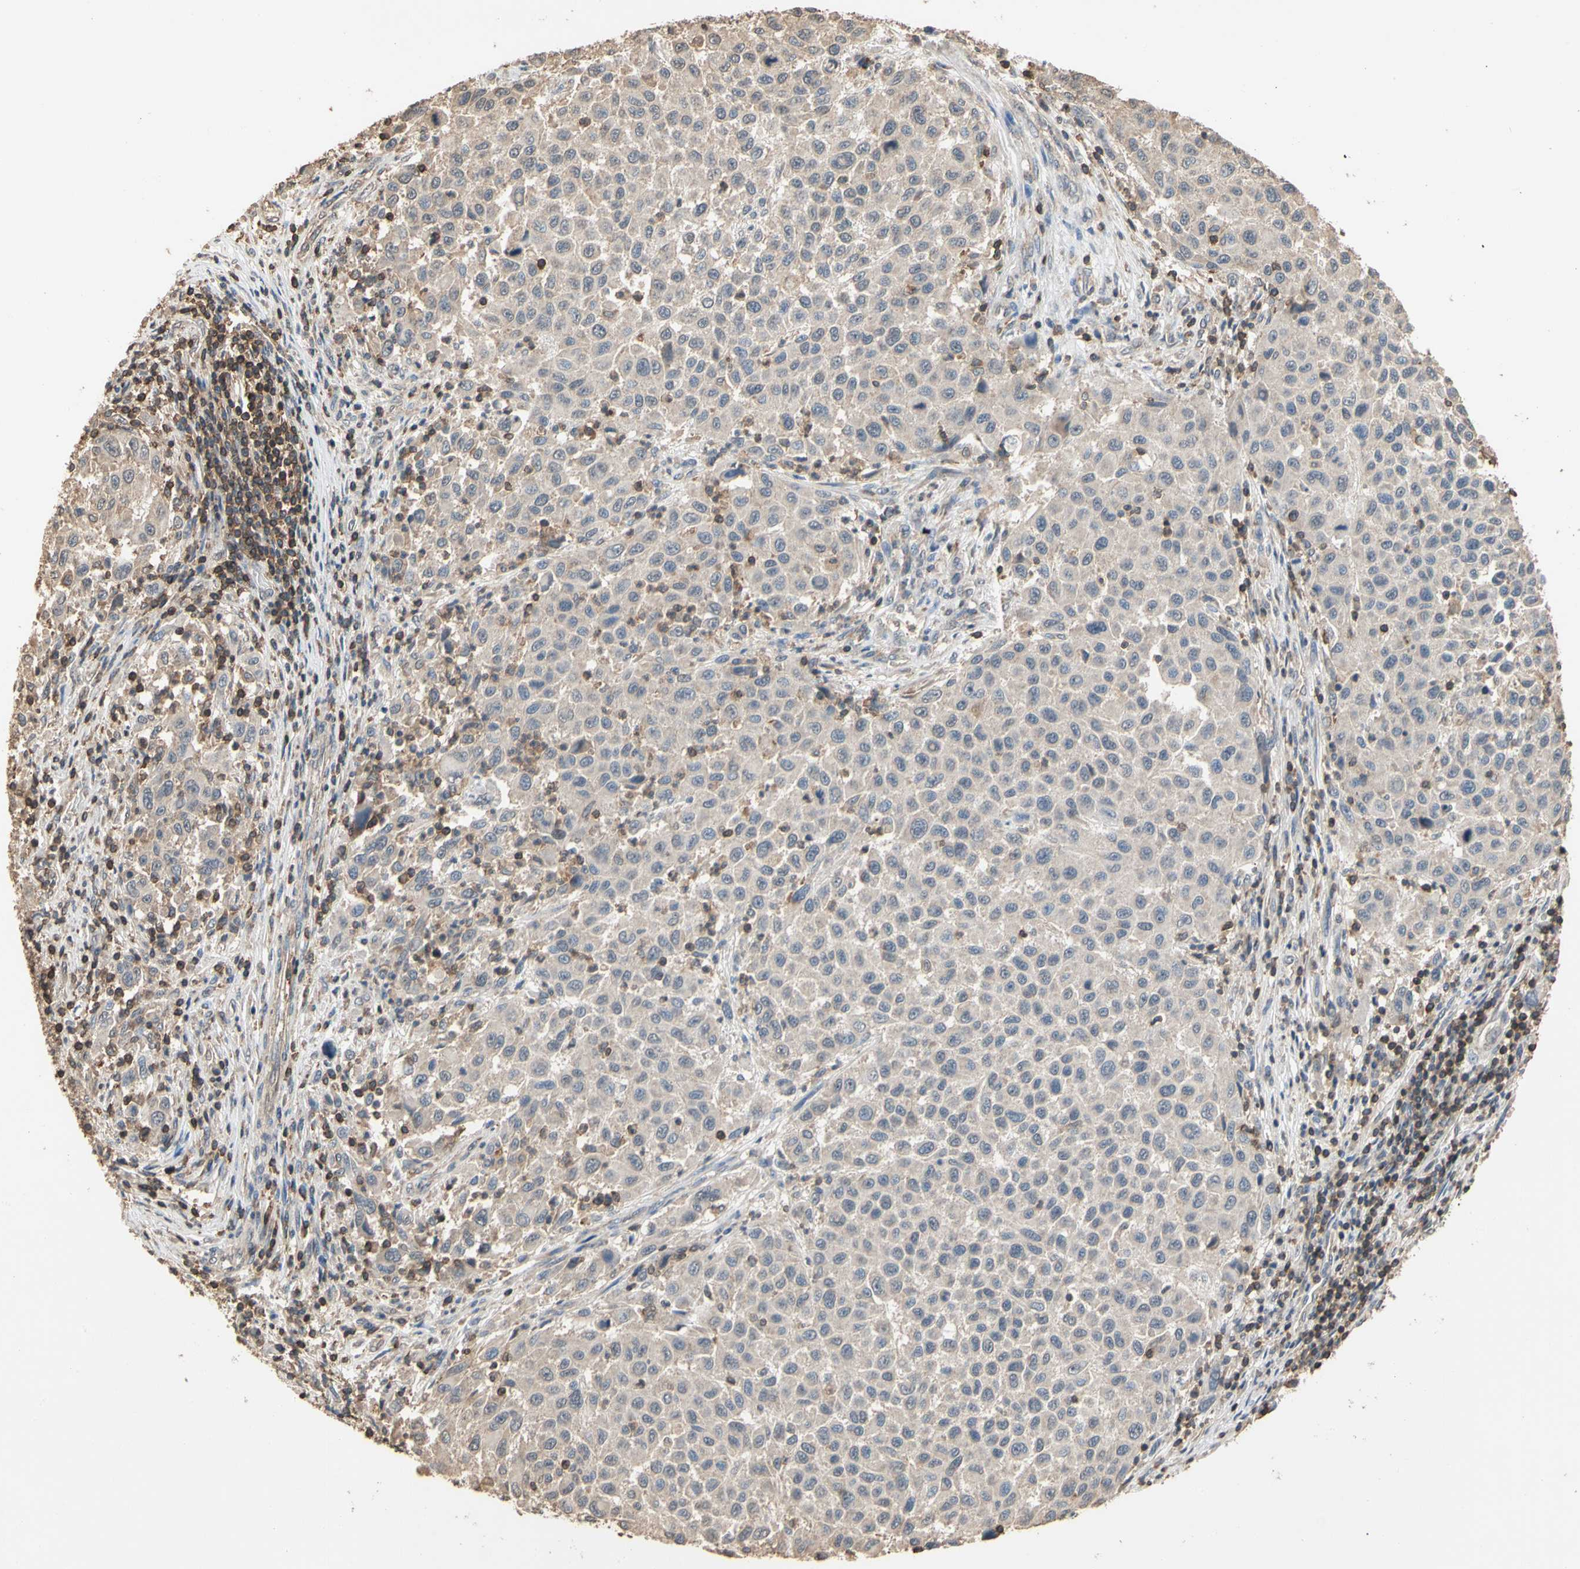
{"staining": {"intensity": "negative", "quantity": "none", "location": "none"}, "tissue": "melanoma", "cell_type": "Tumor cells", "image_type": "cancer", "snomed": [{"axis": "morphology", "description": "Malignant melanoma, Metastatic site"}, {"axis": "topography", "description": "Lymph node"}], "caption": "The immunohistochemistry (IHC) histopathology image has no significant staining in tumor cells of malignant melanoma (metastatic site) tissue.", "gene": "MAP3K10", "patient": {"sex": "male", "age": 61}}